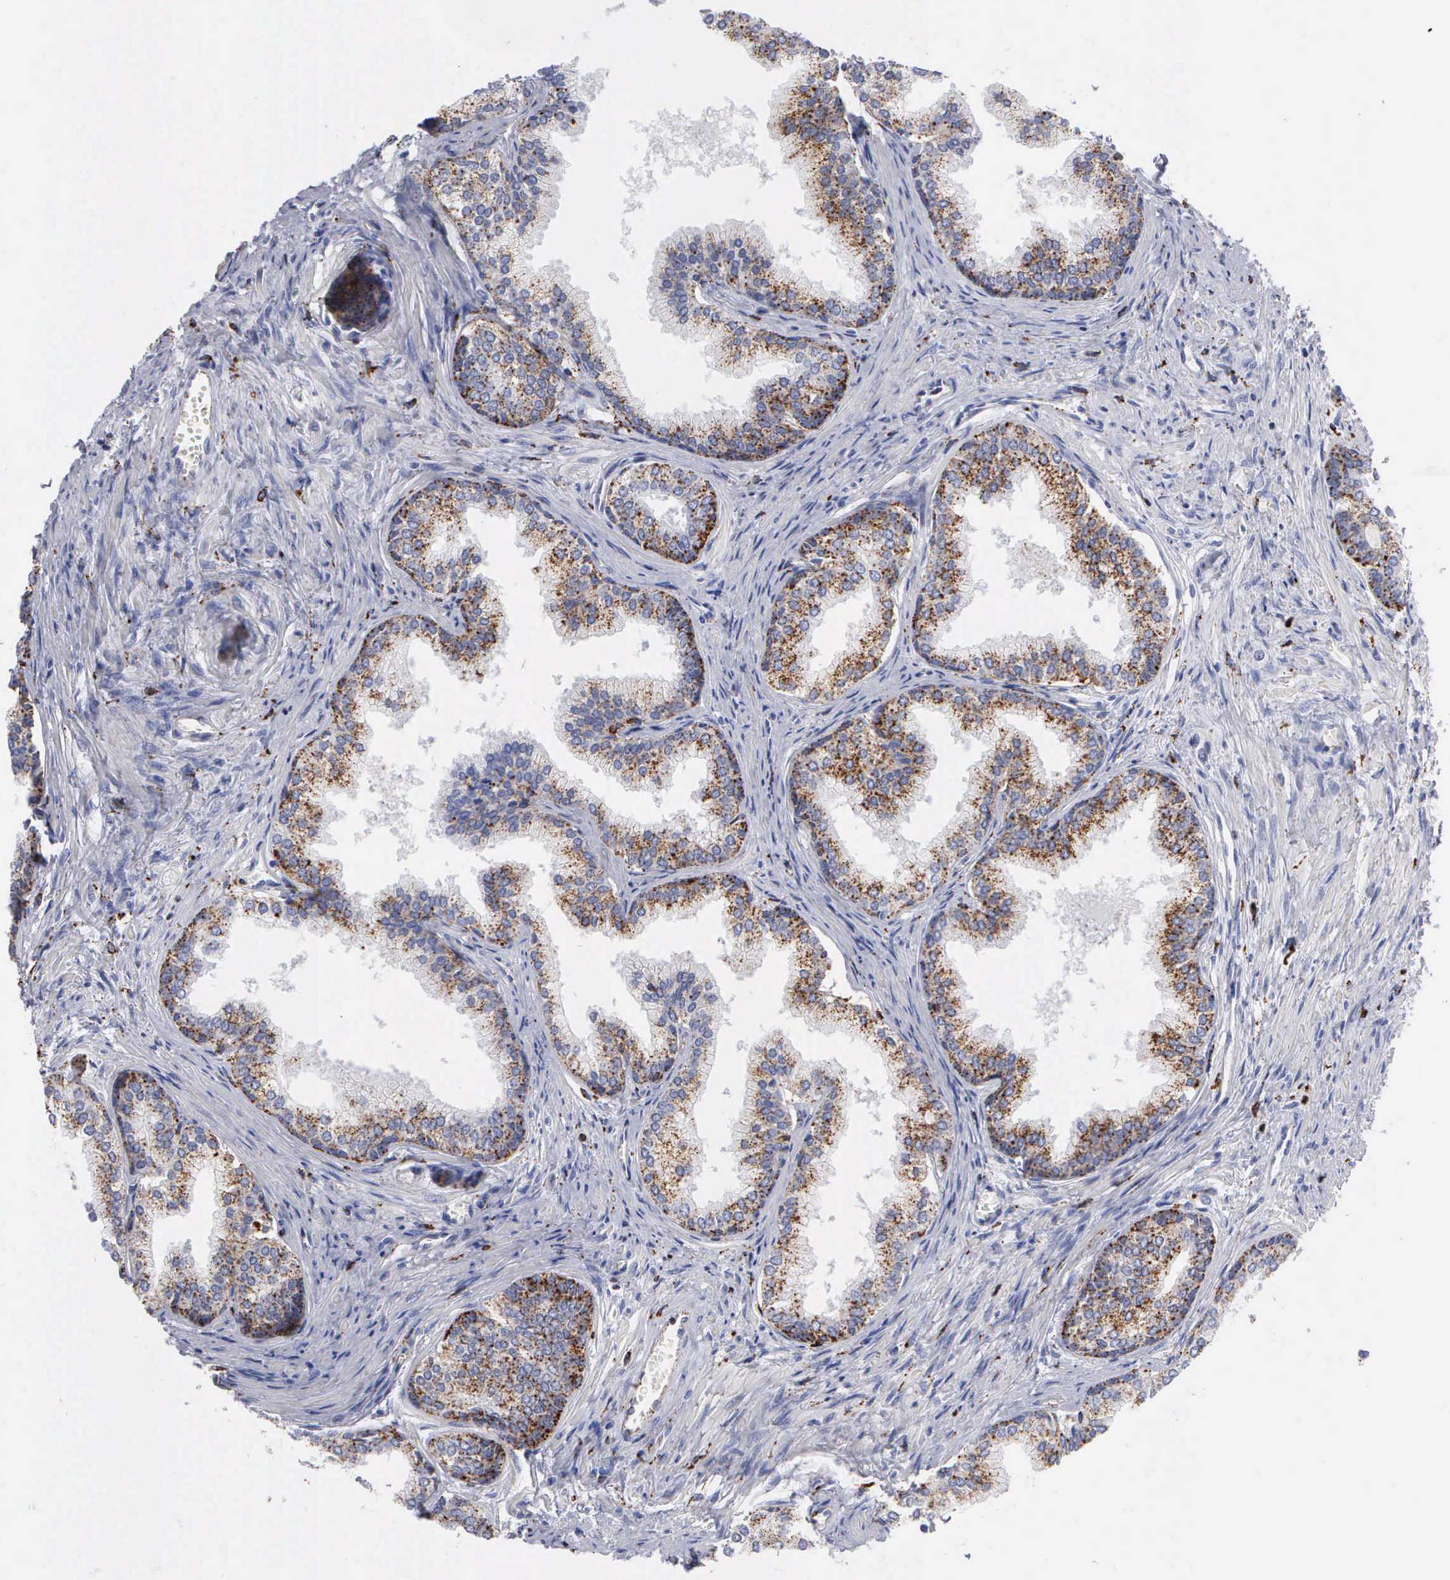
{"staining": {"intensity": "moderate", "quantity": ">75%", "location": "cytoplasmic/membranous"}, "tissue": "prostate", "cell_type": "Glandular cells", "image_type": "normal", "snomed": [{"axis": "morphology", "description": "Normal tissue, NOS"}, {"axis": "topography", "description": "Prostate"}], "caption": "This image reveals immunohistochemistry staining of benign human prostate, with medium moderate cytoplasmic/membranous positivity in approximately >75% of glandular cells.", "gene": "CTSH", "patient": {"sex": "male", "age": 68}}